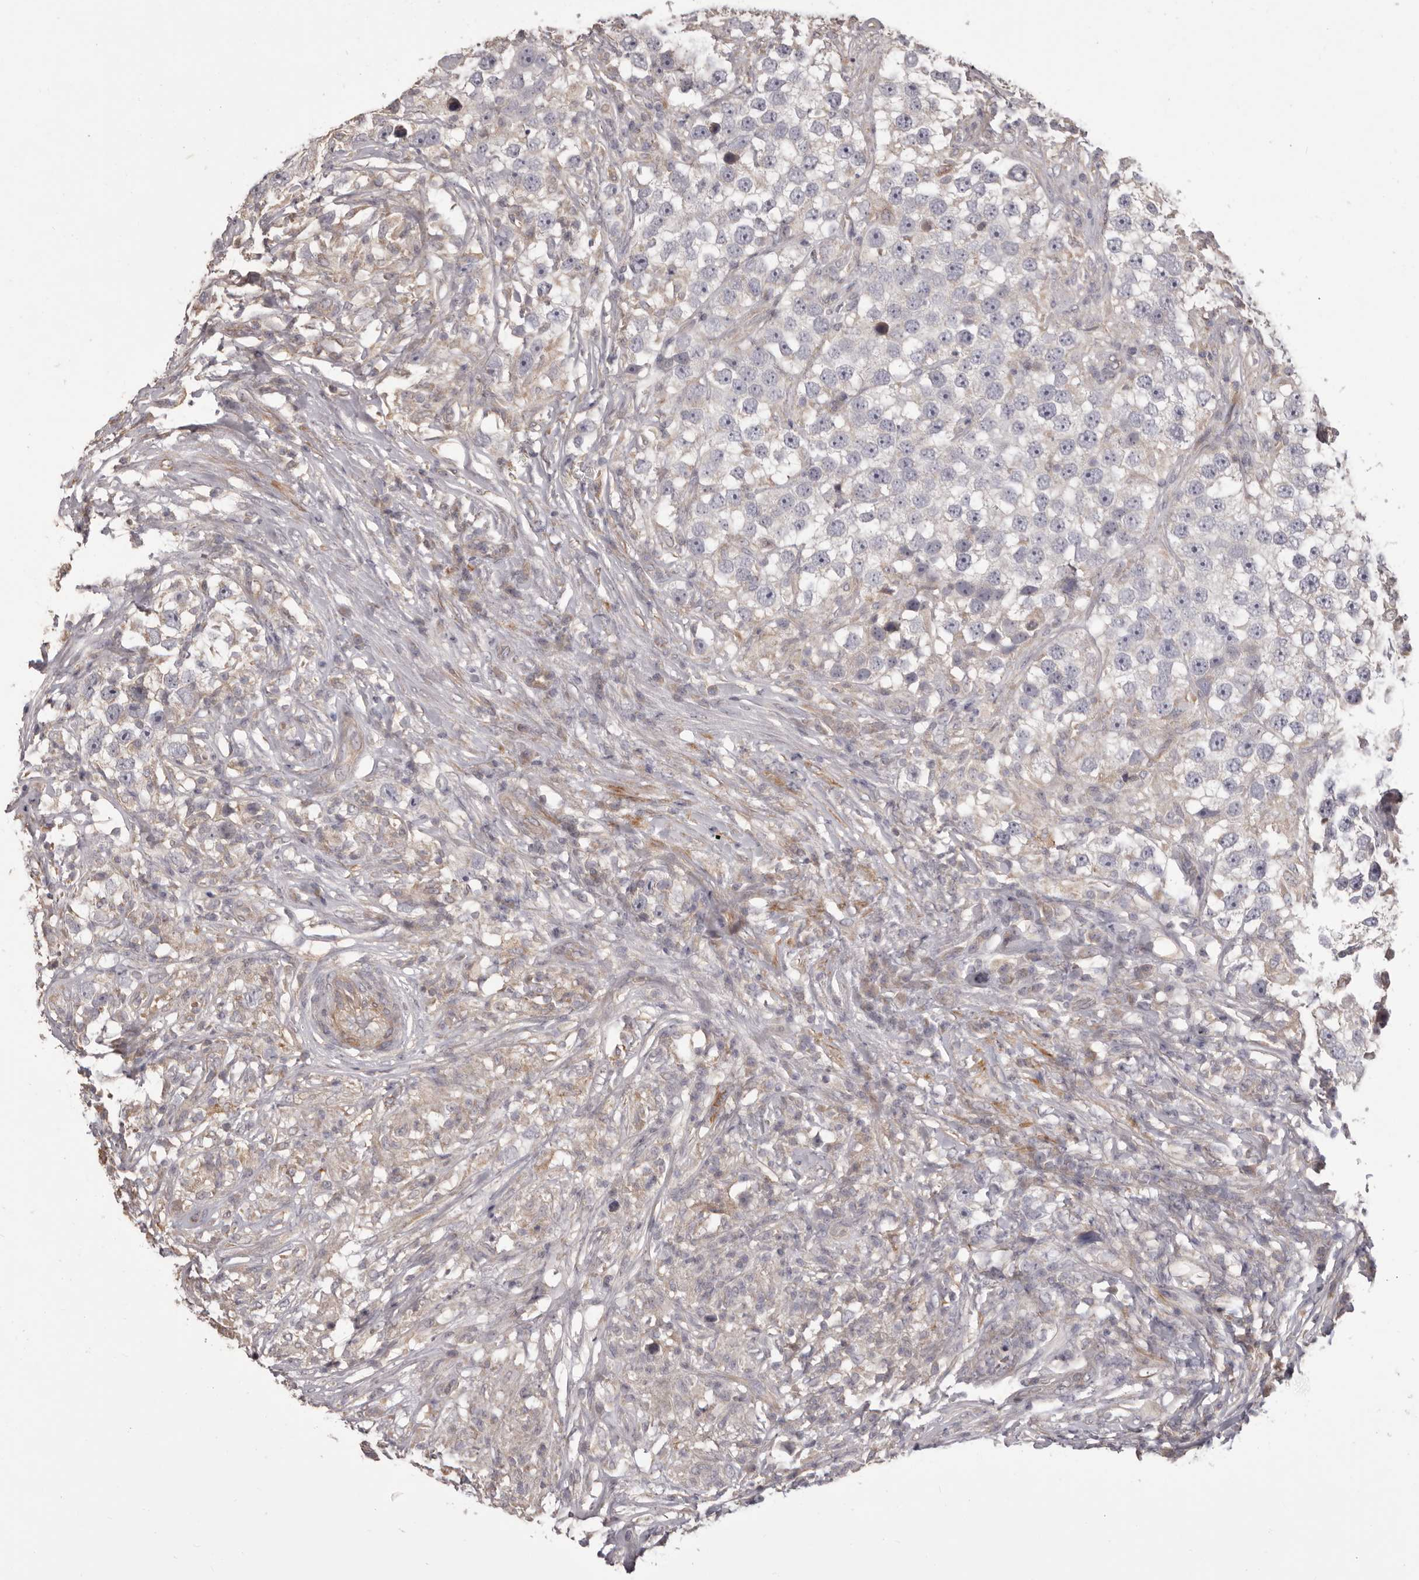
{"staining": {"intensity": "negative", "quantity": "none", "location": "none"}, "tissue": "testis cancer", "cell_type": "Tumor cells", "image_type": "cancer", "snomed": [{"axis": "morphology", "description": "Seminoma, NOS"}, {"axis": "topography", "description": "Testis"}], "caption": "A micrograph of human testis cancer (seminoma) is negative for staining in tumor cells.", "gene": "HRH1", "patient": {"sex": "male", "age": 49}}